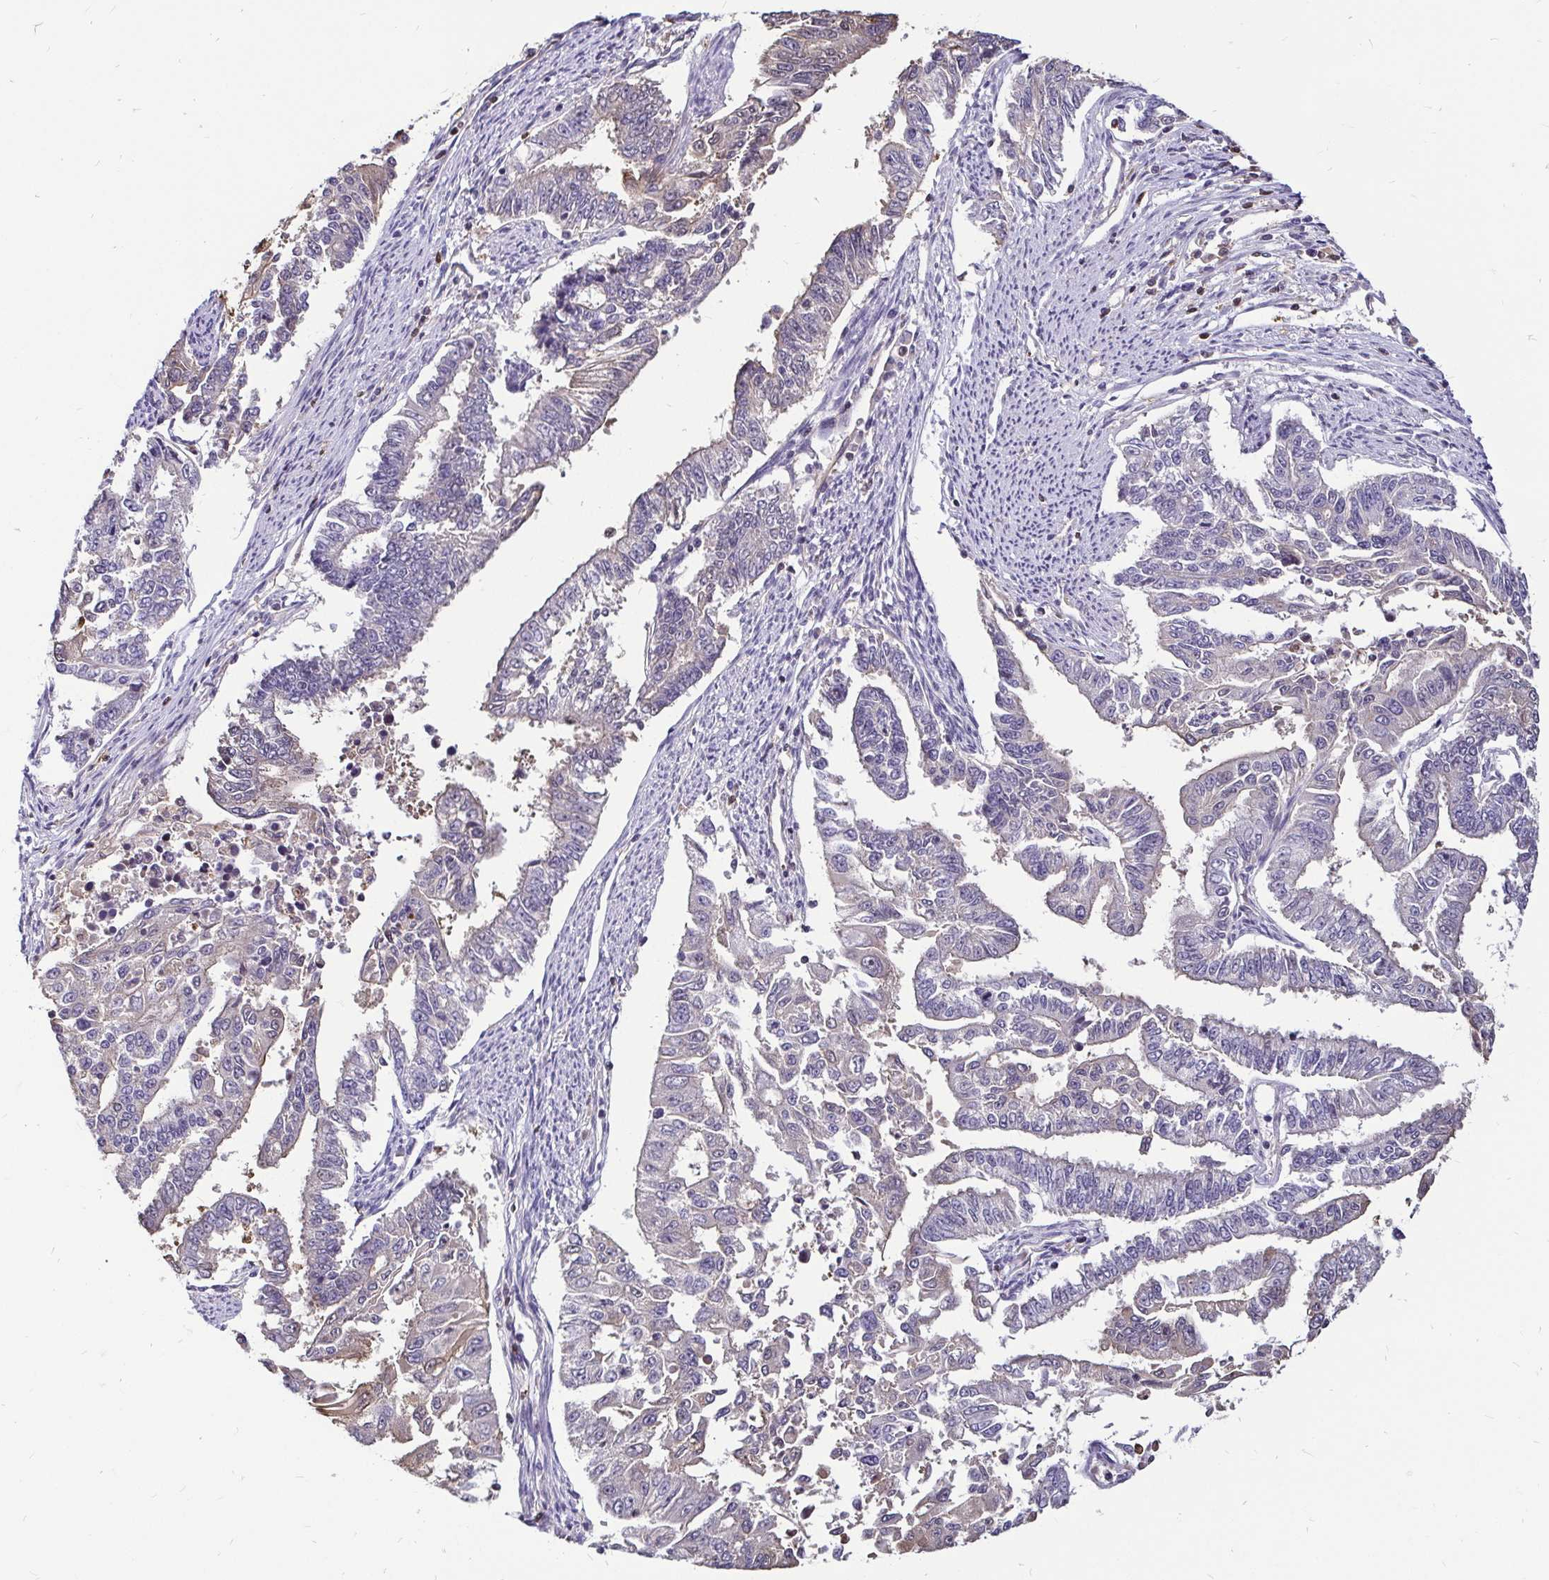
{"staining": {"intensity": "negative", "quantity": "none", "location": "none"}, "tissue": "endometrial cancer", "cell_type": "Tumor cells", "image_type": "cancer", "snomed": [{"axis": "morphology", "description": "Adenocarcinoma, NOS"}, {"axis": "topography", "description": "Uterus"}], "caption": "High magnification brightfield microscopy of endometrial adenocarcinoma stained with DAB (3,3'-diaminobenzidine) (brown) and counterstained with hematoxylin (blue): tumor cells show no significant positivity. (DAB immunohistochemistry (IHC) visualized using brightfield microscopy, high magnification).", "gene": "ZFP1", "patient": {"sex": "female", "age": 59}}